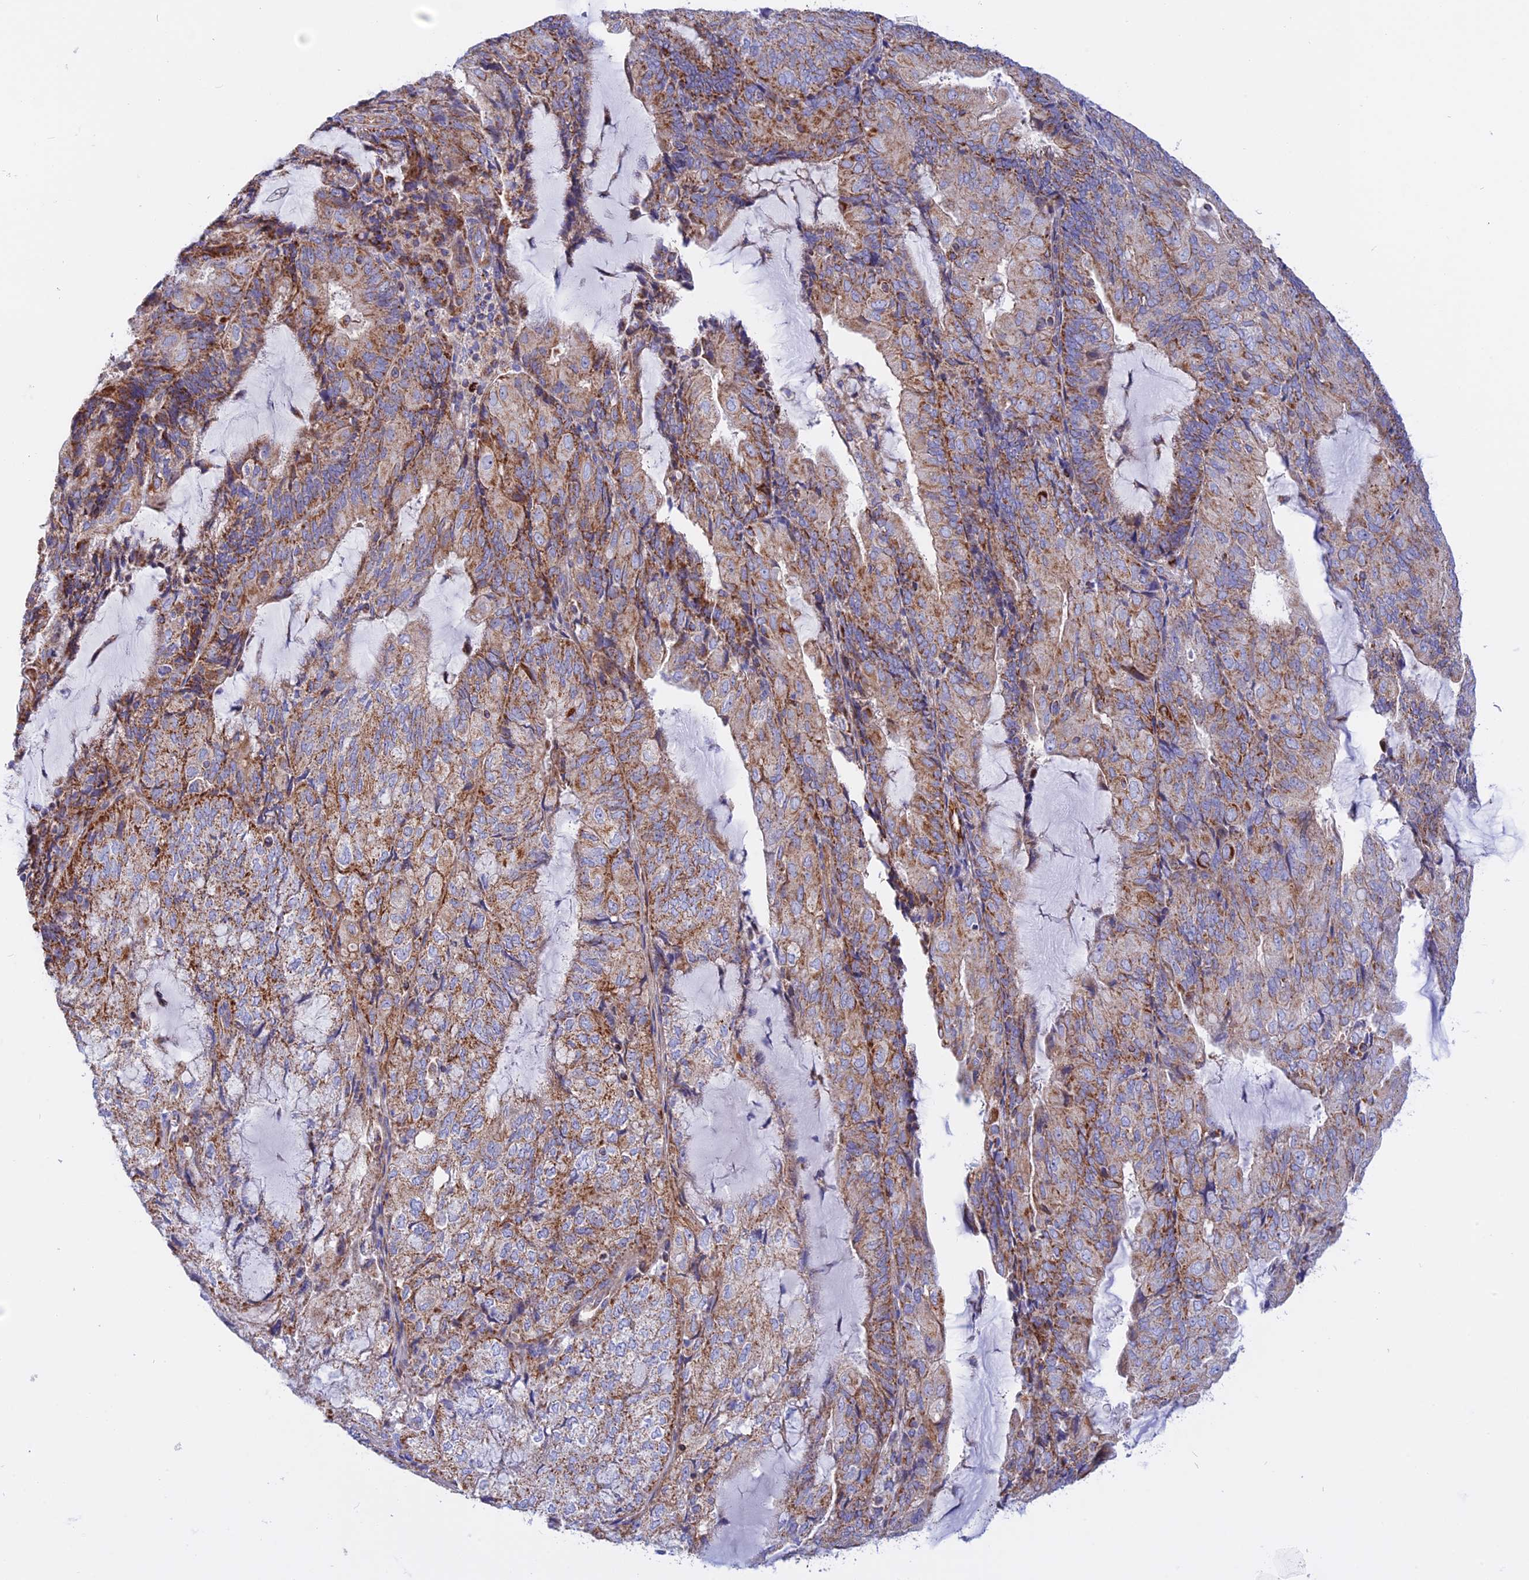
{"staining": {"intensity": "moderate", "quantity": ">75%", "location": "cytoplasmic/membranous"}, "tissue": "endometrial cancer", "cell_type": "Tumor cells", "image_type": "cancer", "snomed": [{"axis": "morphology", "description": "Adenocarcinoma, NOS"}, {"axis": "topography", "description": "Endometrium"}], "caption": "A micrograph of endometrial adenocarcinoma stained for a protein demonstrates moderate cytoplasmic/membranous brown staining in tumor cells. (DAB IHC, brown staining for protein, blue staining for nuclei).", "gene": "GCDH", "patient": {"sex": "female", "age": 81}}